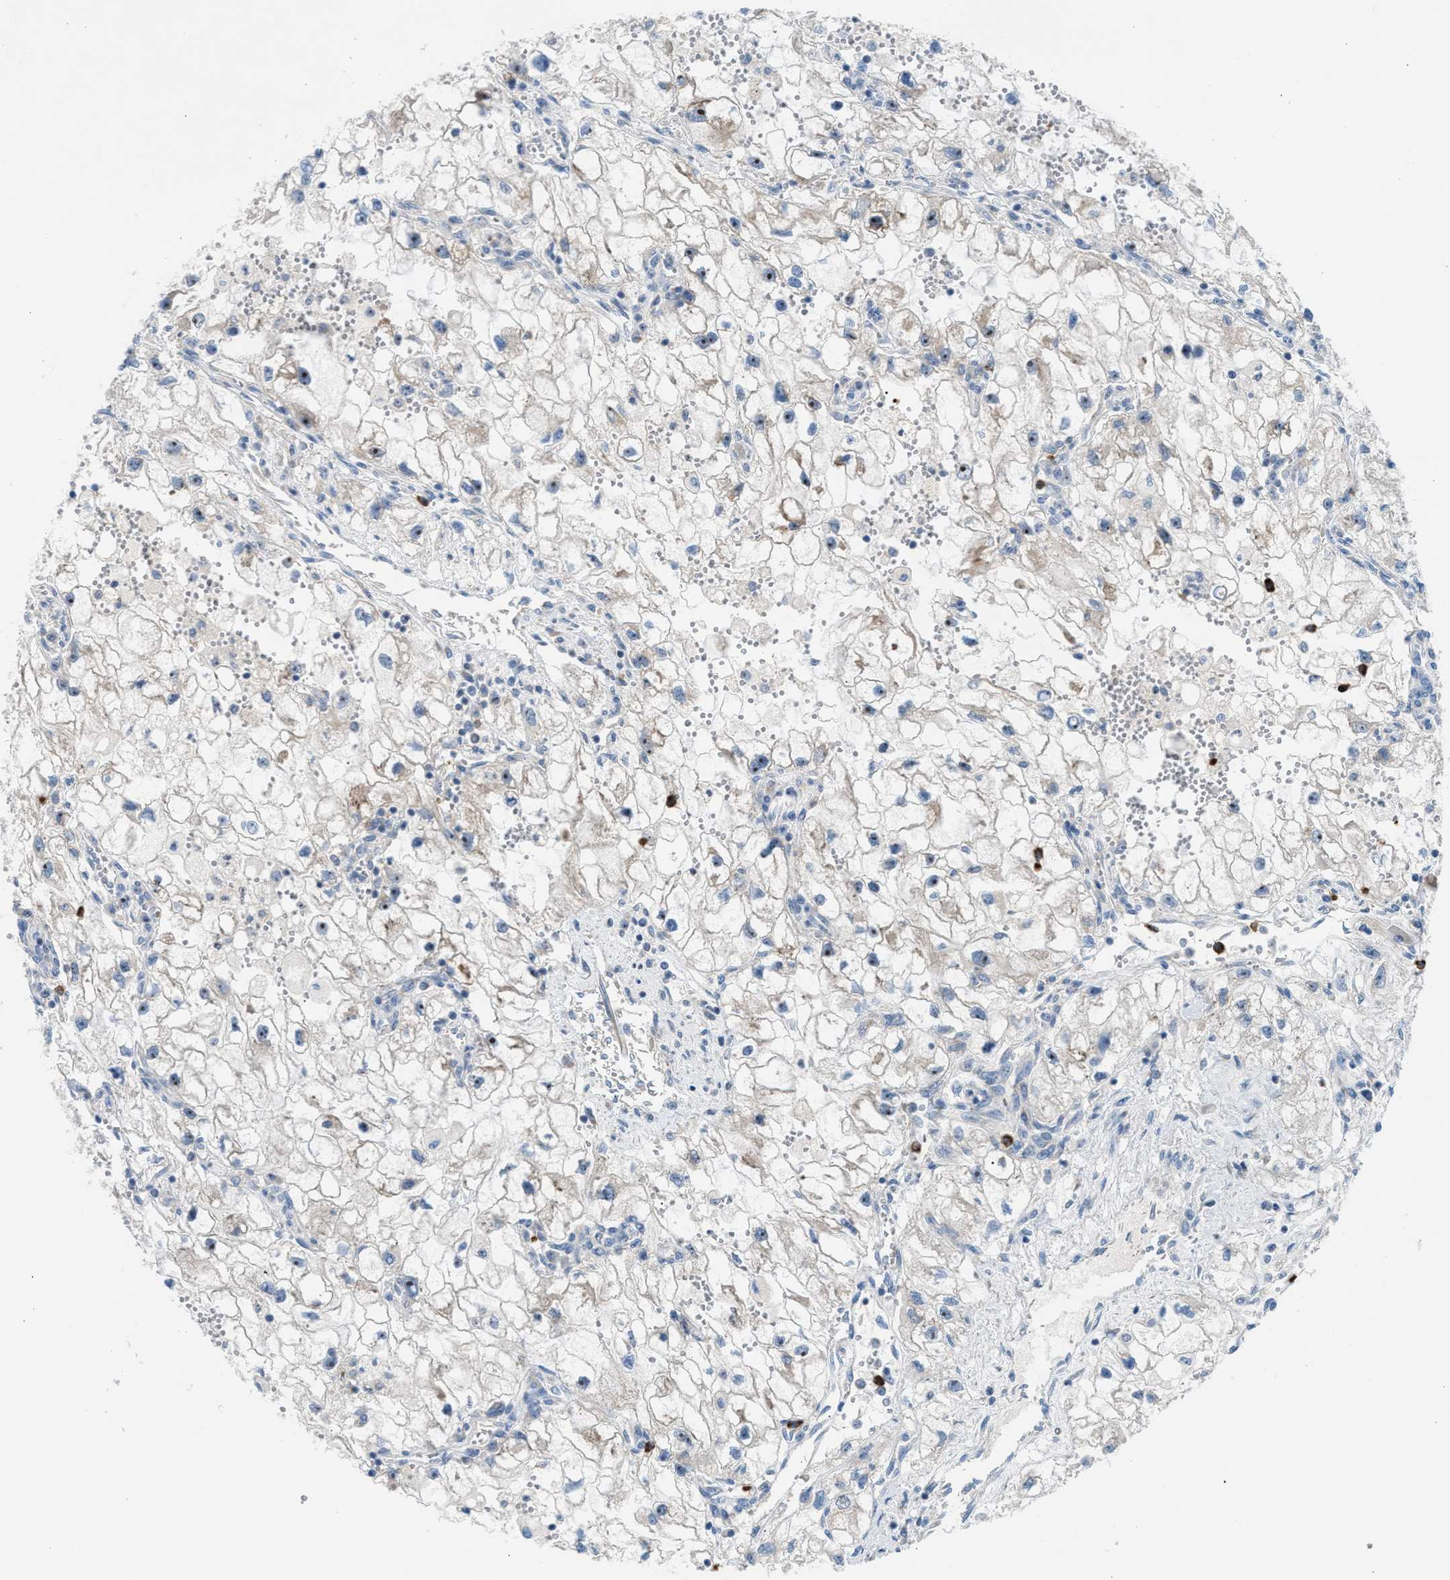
{"staining": {"intensity": "weak", "quantity": "<25%", "location": "cytoplasmic/membranous,nuclear"}, "tissue": "renal cancer", "cell_type": "Tumor cells", "image_type": "cancer", "snomed": [{"axis": "morphology", "description": "Adenocarcinoma, NOS"}, {"axis": "topography", "description": "Kidney"}], "caption": "High power microscopy image of an immunohistochemistry histopathology image of renal cancer, revealing no significant expression in tumor cells.", "gene": "TPH1", "patient": {"sex": "female", "age": 70}}